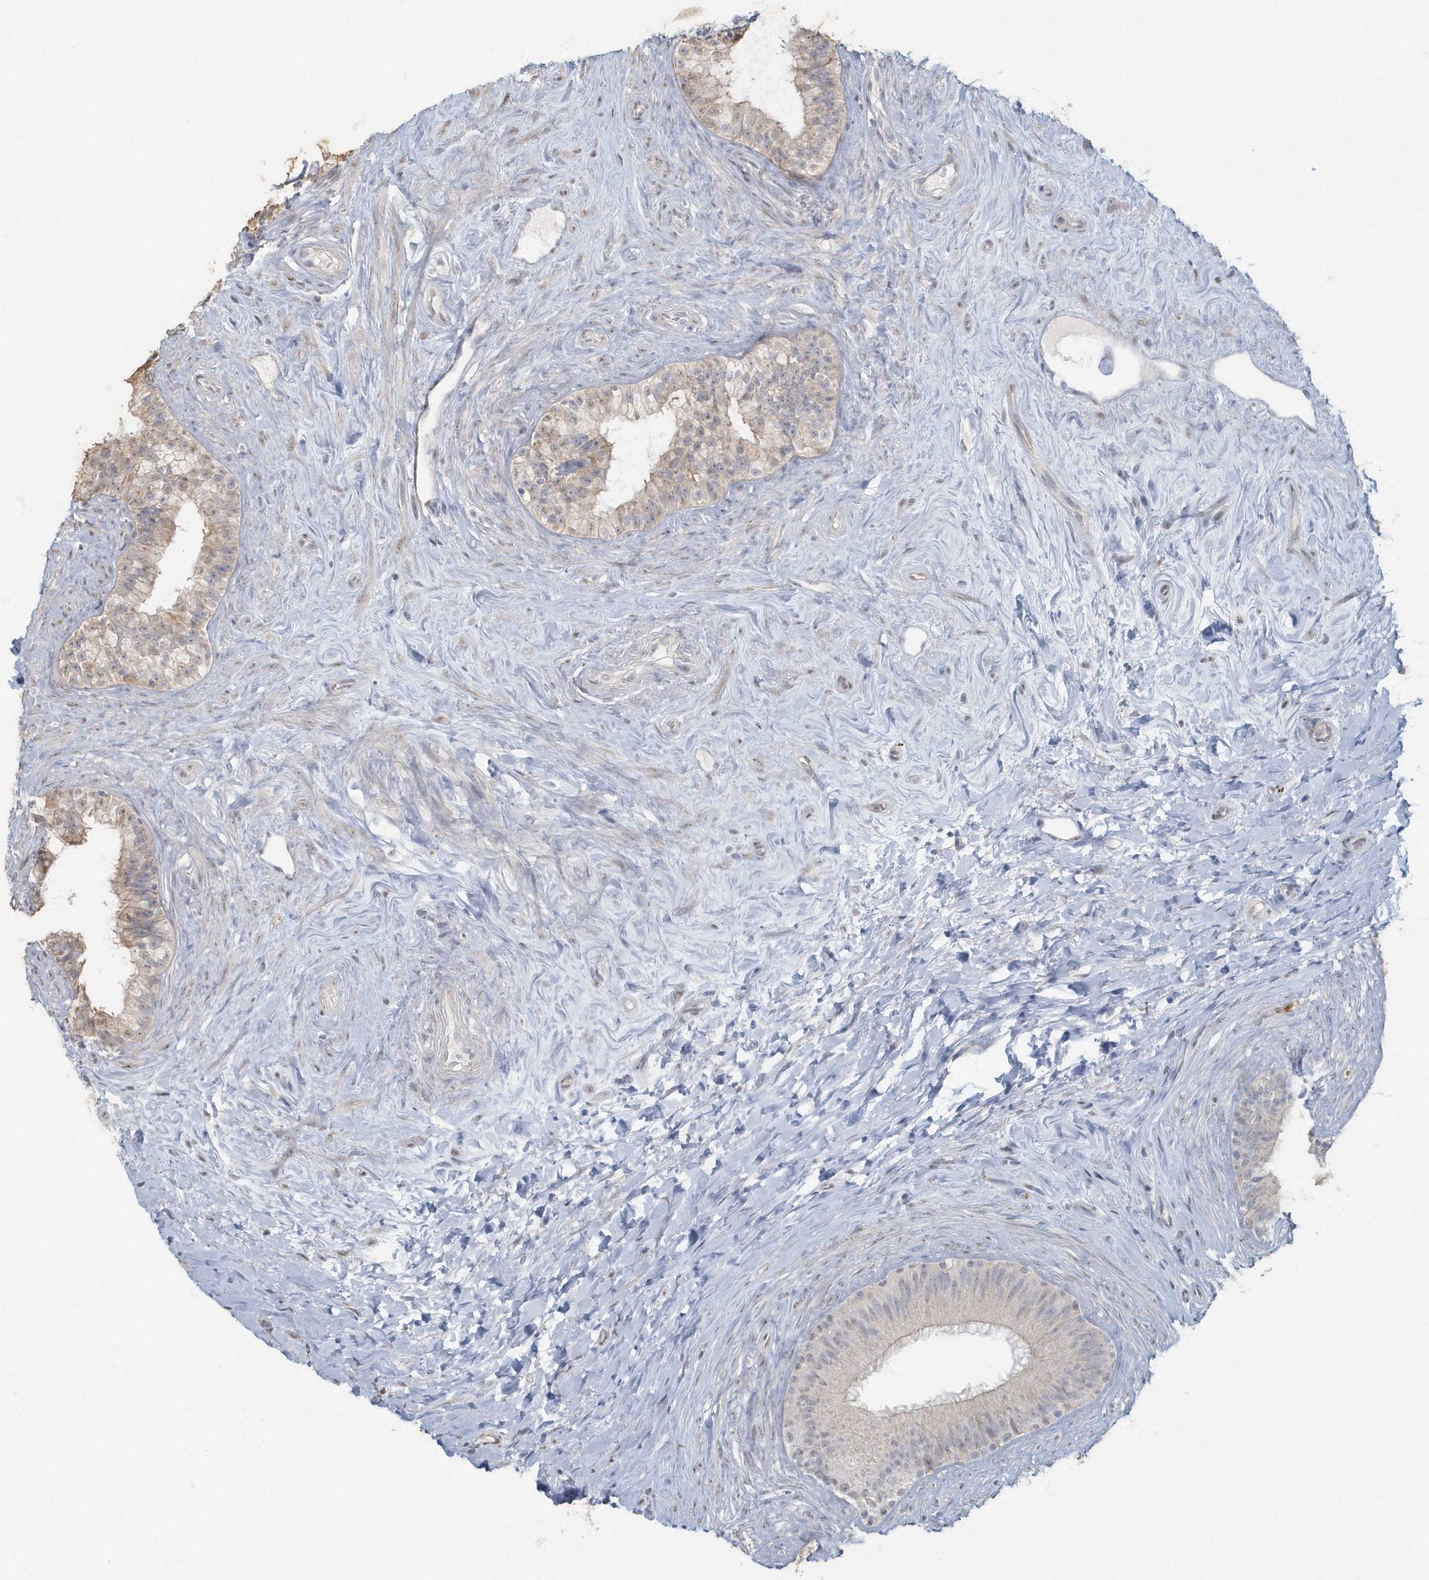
{"staining": {"intensity": "weak", "quantity": "<25%", "location": "cytoplasmic/membranous"}, "tissue": "epididymis", "cell_type": "Glandular cells", "image_type": "normal", "snomed": [{"axis": "morphology", "description": "Normal tissue, NOS"}, {"axis": "topography", "description": "Epididymis"}], "caption": "Immunohistochemistry (IHC) histopathology image of benign human epididymis stained for a protein (brown), which displays no staining in glandular cells.", "gene": "MYOT", "patient": {"sex": "male", "age": 84}}